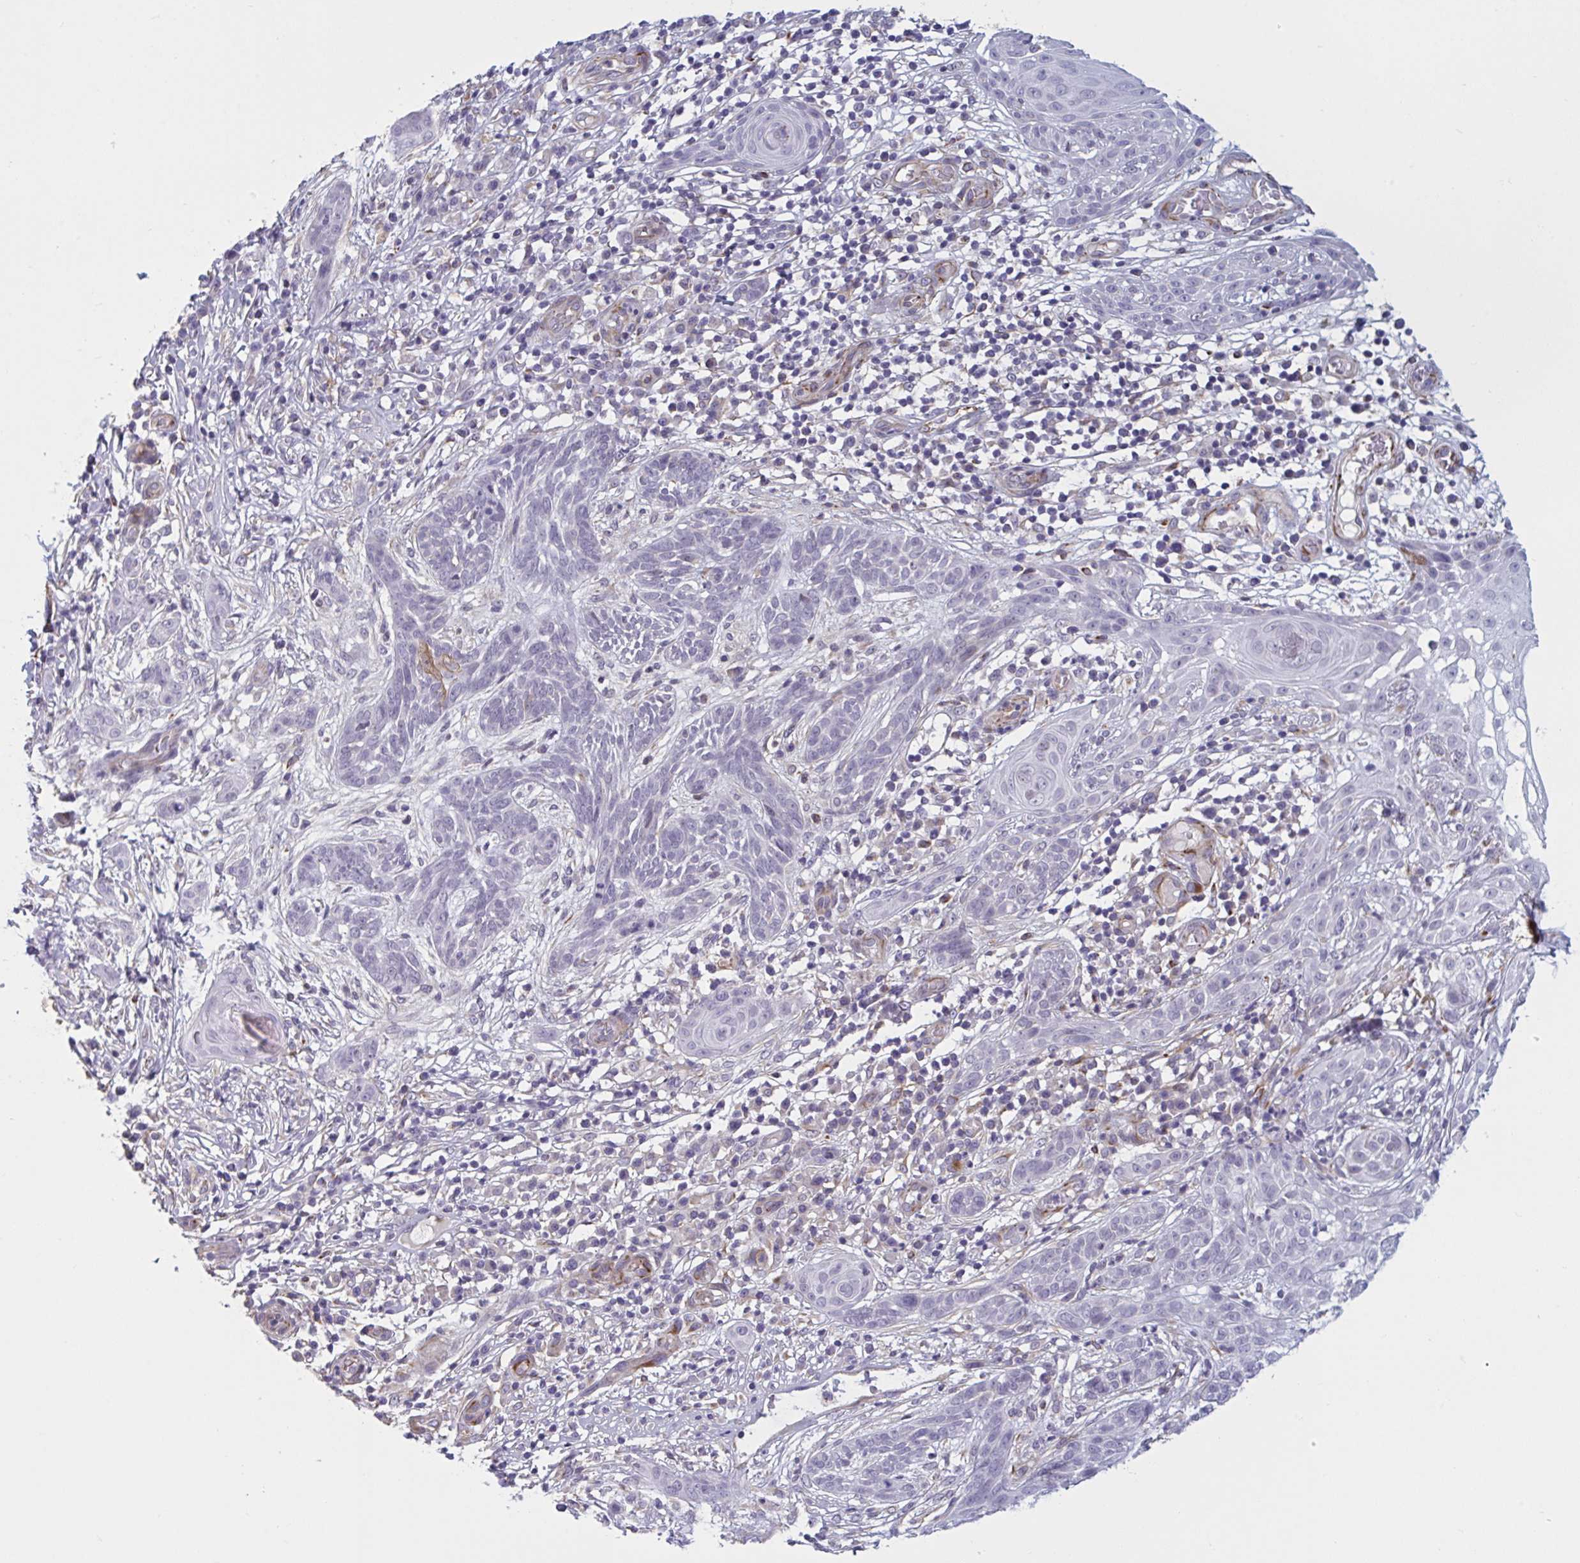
{"staining": {"intensity": "negative", "quantity": "none", "location": "none"}, "tissue": "skin cancer", "cell_type": "Tumor cells", "image_type": "cancer", "snomed": [{"axis": "morphology", "description": "Basal cell carcinoma"}, {"axis": "topography", "description": "Skin"}, {"axis": "topography", "description": "Skin, foot"}], "caption": "Immunohistochemistry micrograph of skin cancer (basal cell carcinoma) stained for a protein (brown), which exhibits no positivity in tumor cells.", "gene": "OR1L3", "patient": {"sex": "female", "age": 86}}